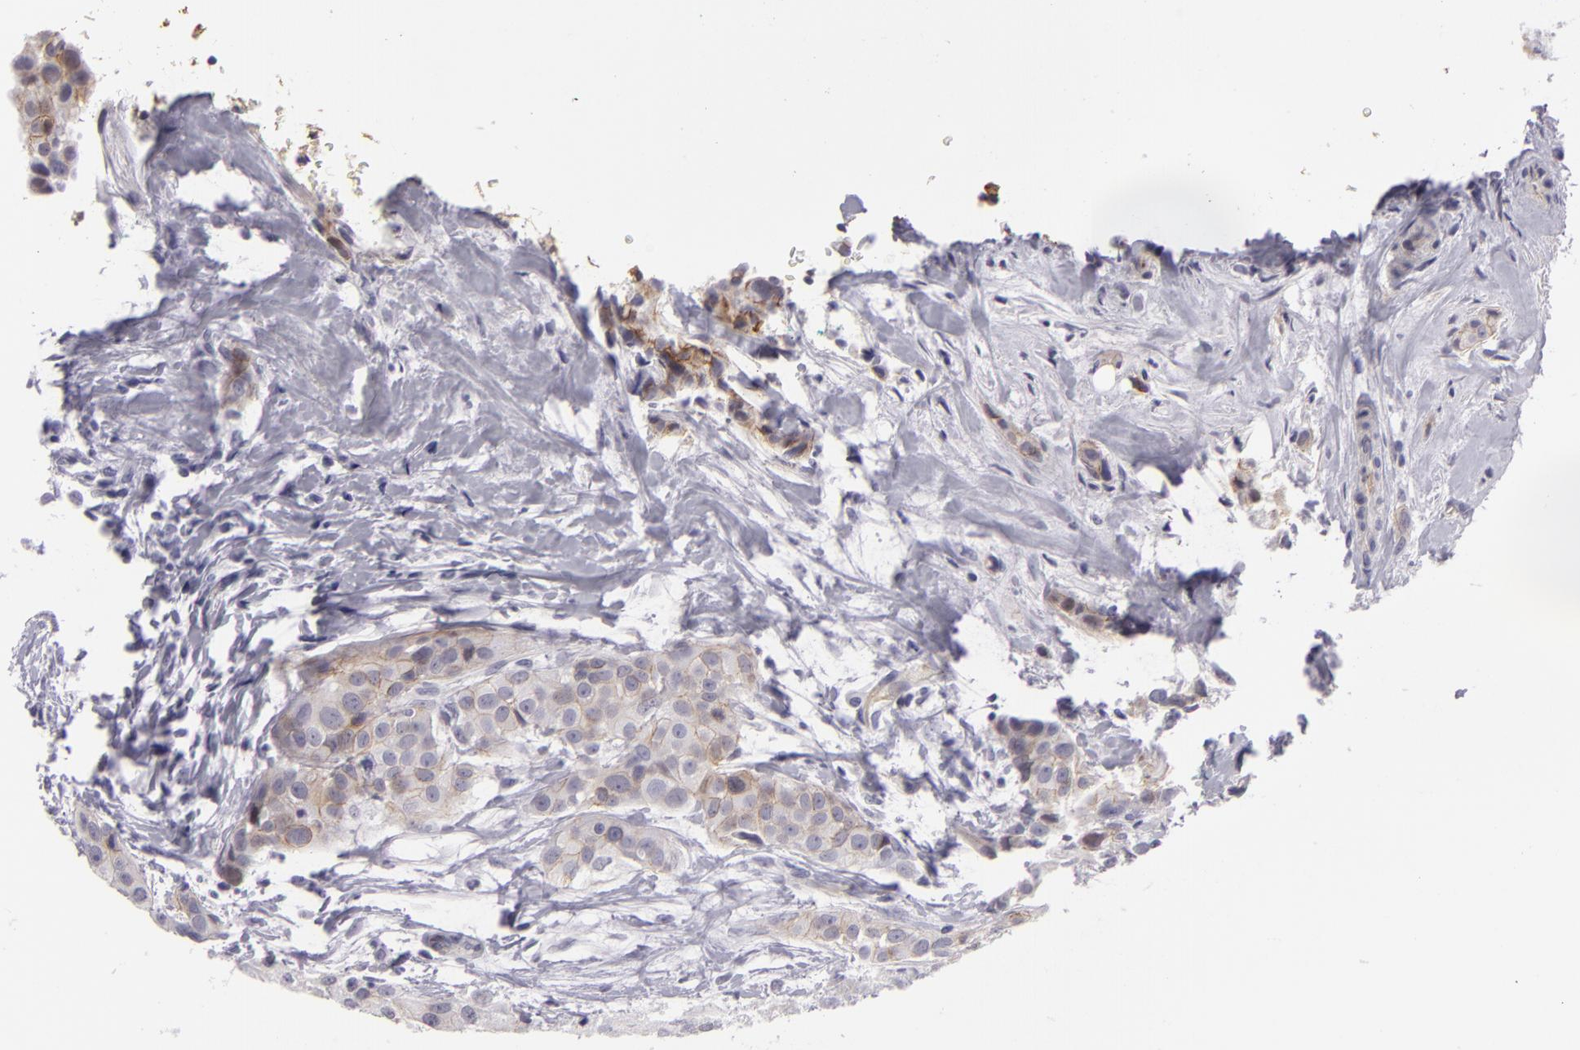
{"staining": {"intensity": "negative", "quantity": "none", "location": "none"}, "tissue": "breast cancer", "cell_type": "Tumor cells", "image_type": "cancer", "snomed": [{"axis": "morphology", "description": "Duct carcinoma"}, {"axis": "topography", "description": "Breast"}], "caption": "Breast intraductal carcinoma stained for a protein using immunohistochemistry reveals no positivity tumor cells.", "gene": "CTNNB1", "patient": {"sex": "female", "age": 45}}